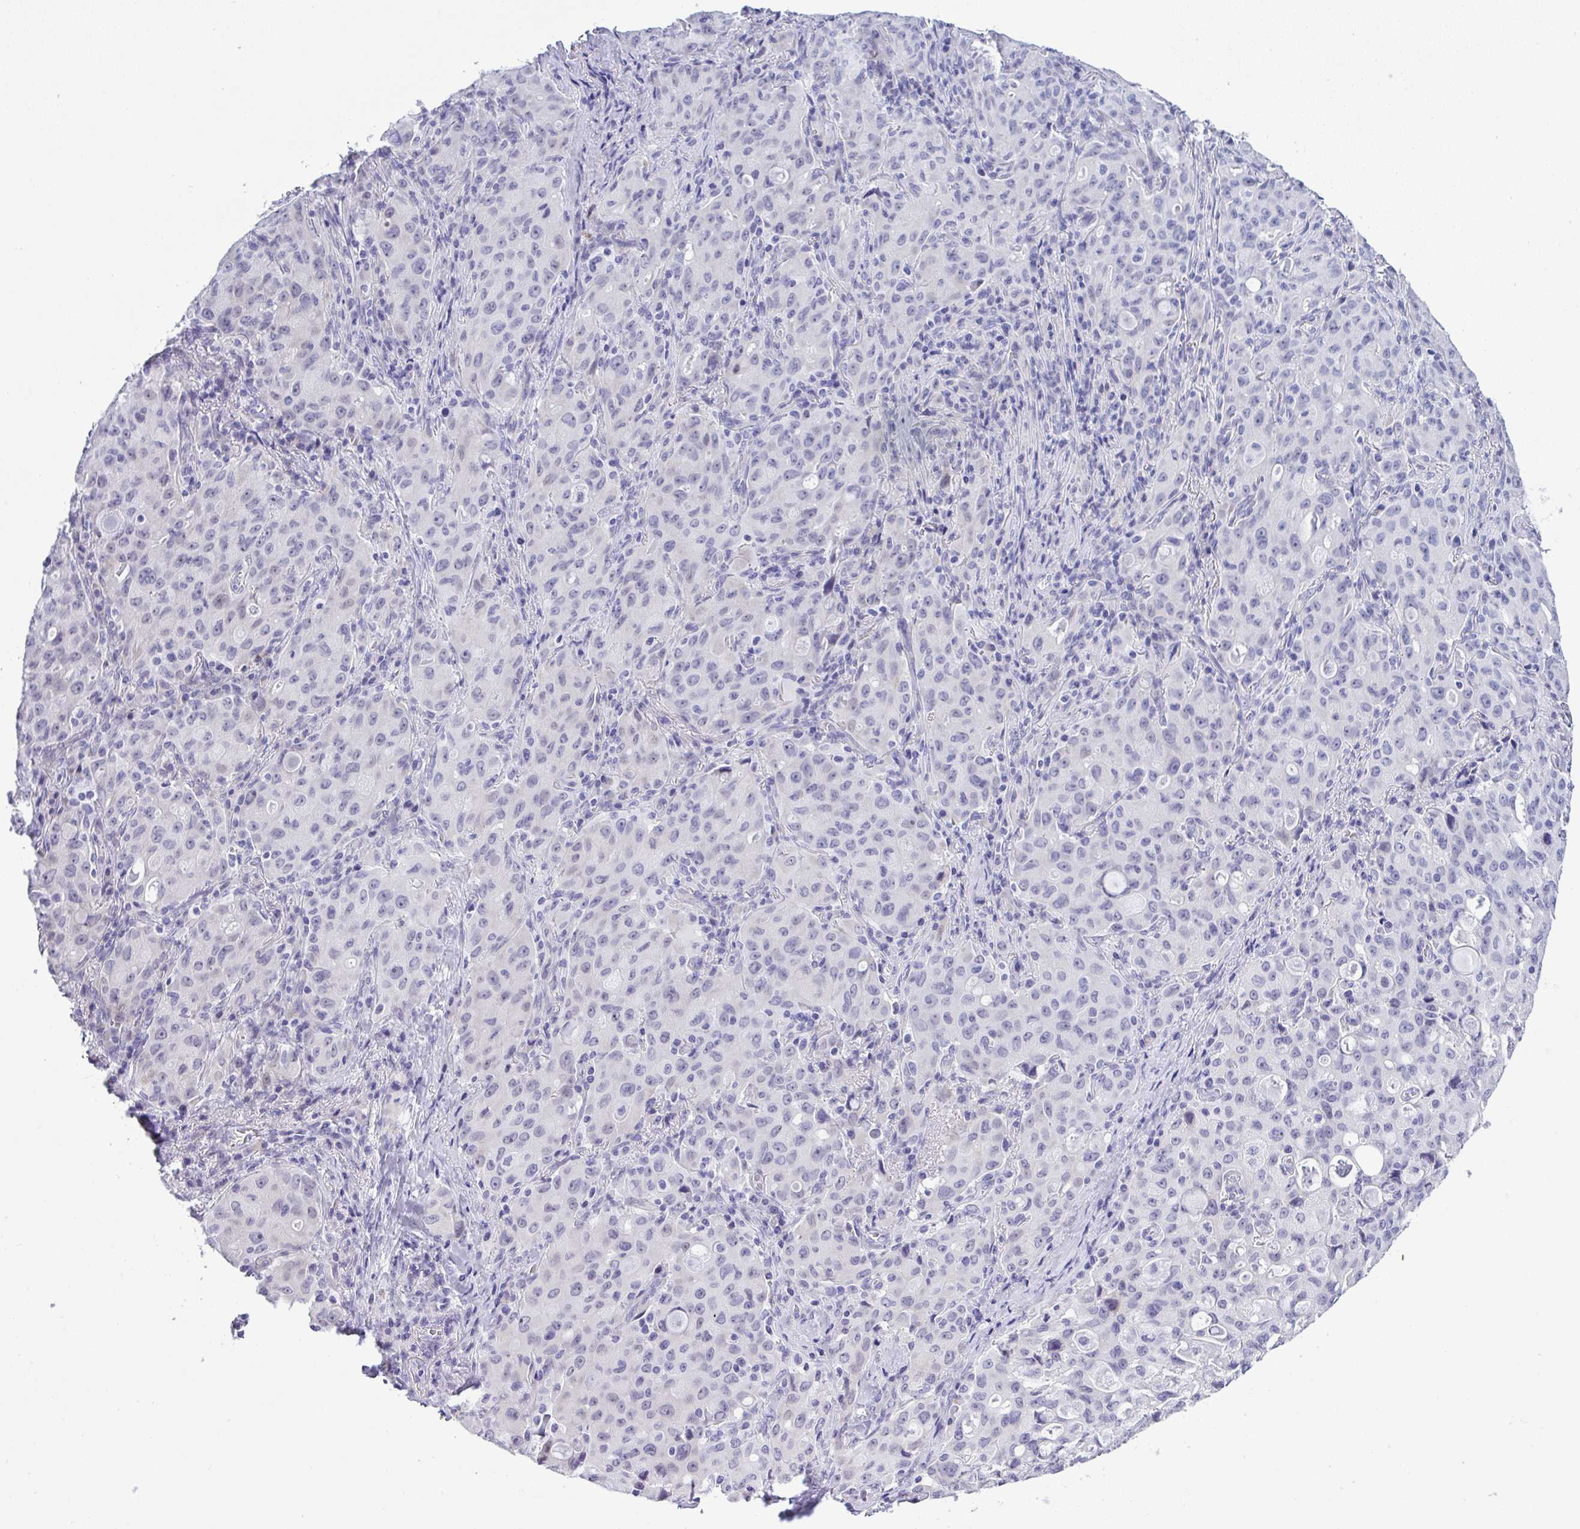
{"staining": {"intensity": "negative", "quantity": "none", "location": "none"}, "tissue": "lung cancer", "cell_type": "Tumor cells", "image_type": "cancer", "snomed": [{"axis": "morphology", "description": "Adenocarcinoma, NOS"}, {"axis": "topography", "description": "Lung"}], "caption": "This is an IHC histopathology image of lung cancer. There is no staining in tumor cells.", "gene": "YBX2", "patient": {"sex": "female", "age": 44}}